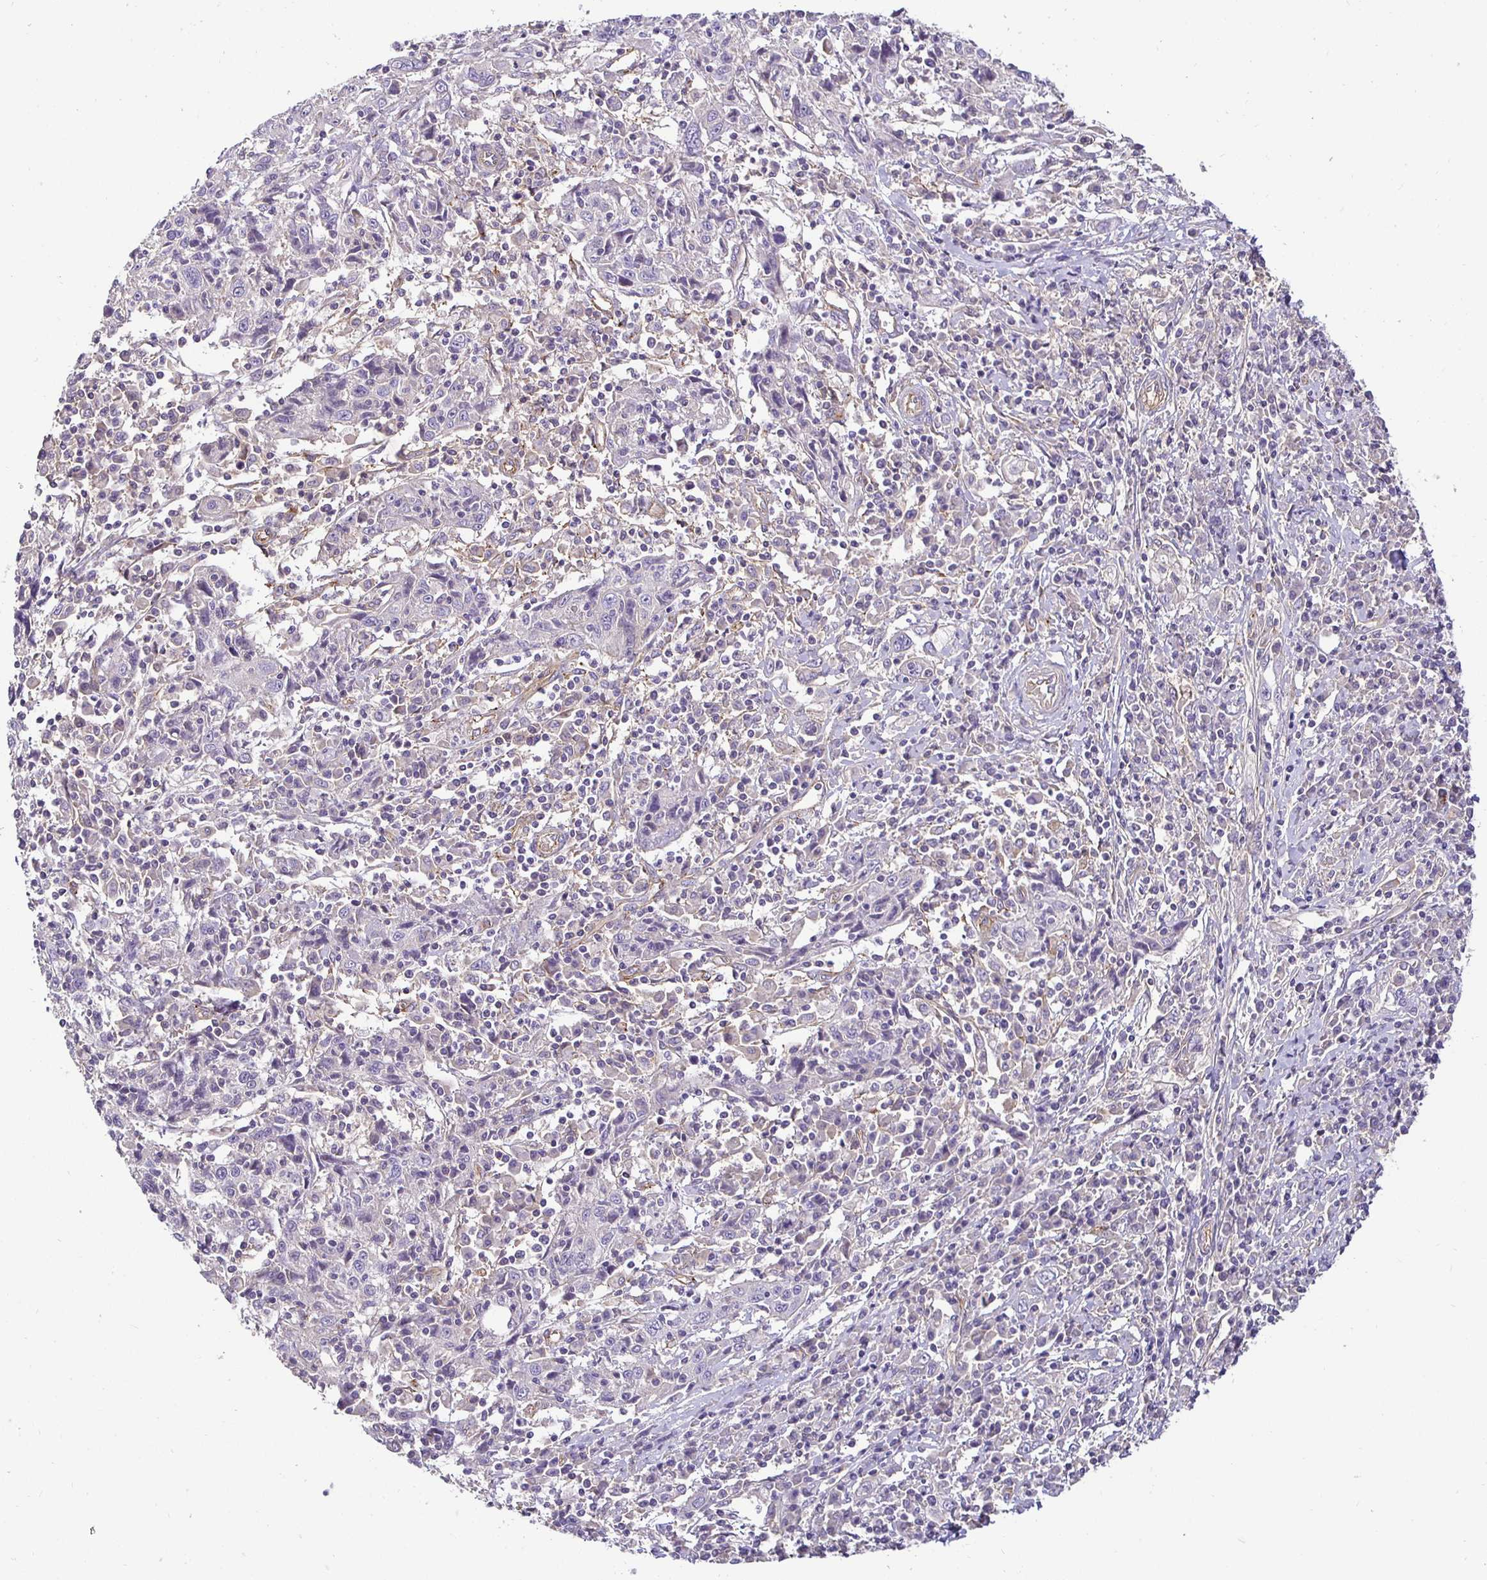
{"staining": {"intensity": "negative", "quantity": "none", "location": "none"}, "tissue": "cervical cancer", "cell_type": "Tumor cells", "image_type": "cancer", "snomed": [{"axis": "morphology", "description": "Squamous cell carcinoma, NOS"}, {"axis": "topography", "description": "Cervix"}], "caption": "This is an IHC image of cervical squamous cell carcinoma. There is no positivity in tumor cells.", "gene": "SLC9A1", "patient": {"sex": "female", "age": 46}}